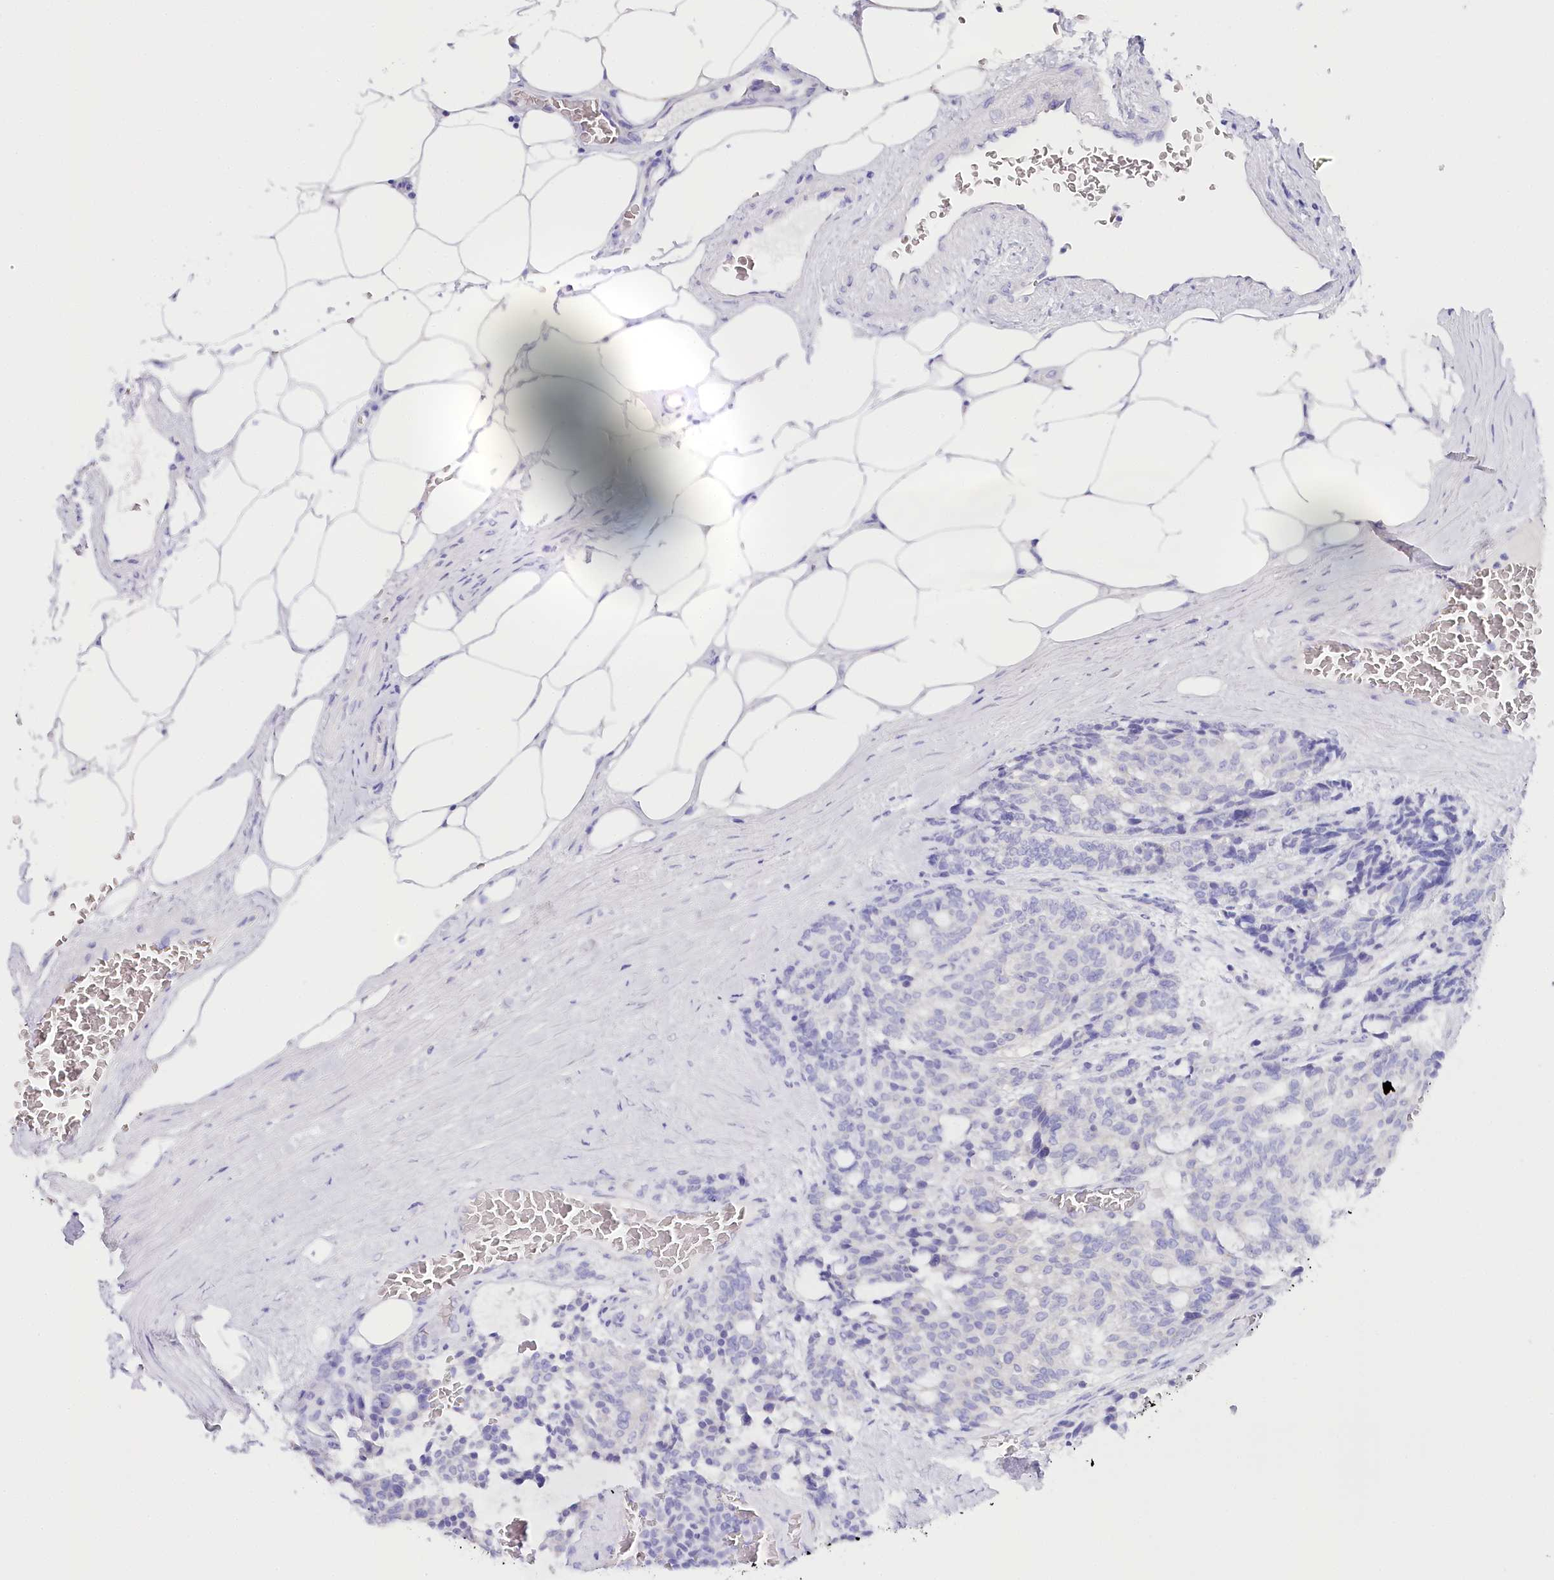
{"staining": {"intensity": "negative", "quantity": "none", "location": "none"}, "tissue": "carcinoid", "cell_type": "Tumor cells", "image_type": "cancer", "snomed": [{"axis": "morphology", "description": "Carcinoid, malignant, NOS"}, {"axis": "topography", "description": "Pancreas"}], "caption": "DAB immunohistochemical staining of human carcinoid (malignant) exhibits no significant expression in tumor cells.", "gene": "CSN3", "patient": {"sex": "female", "age": 54}}